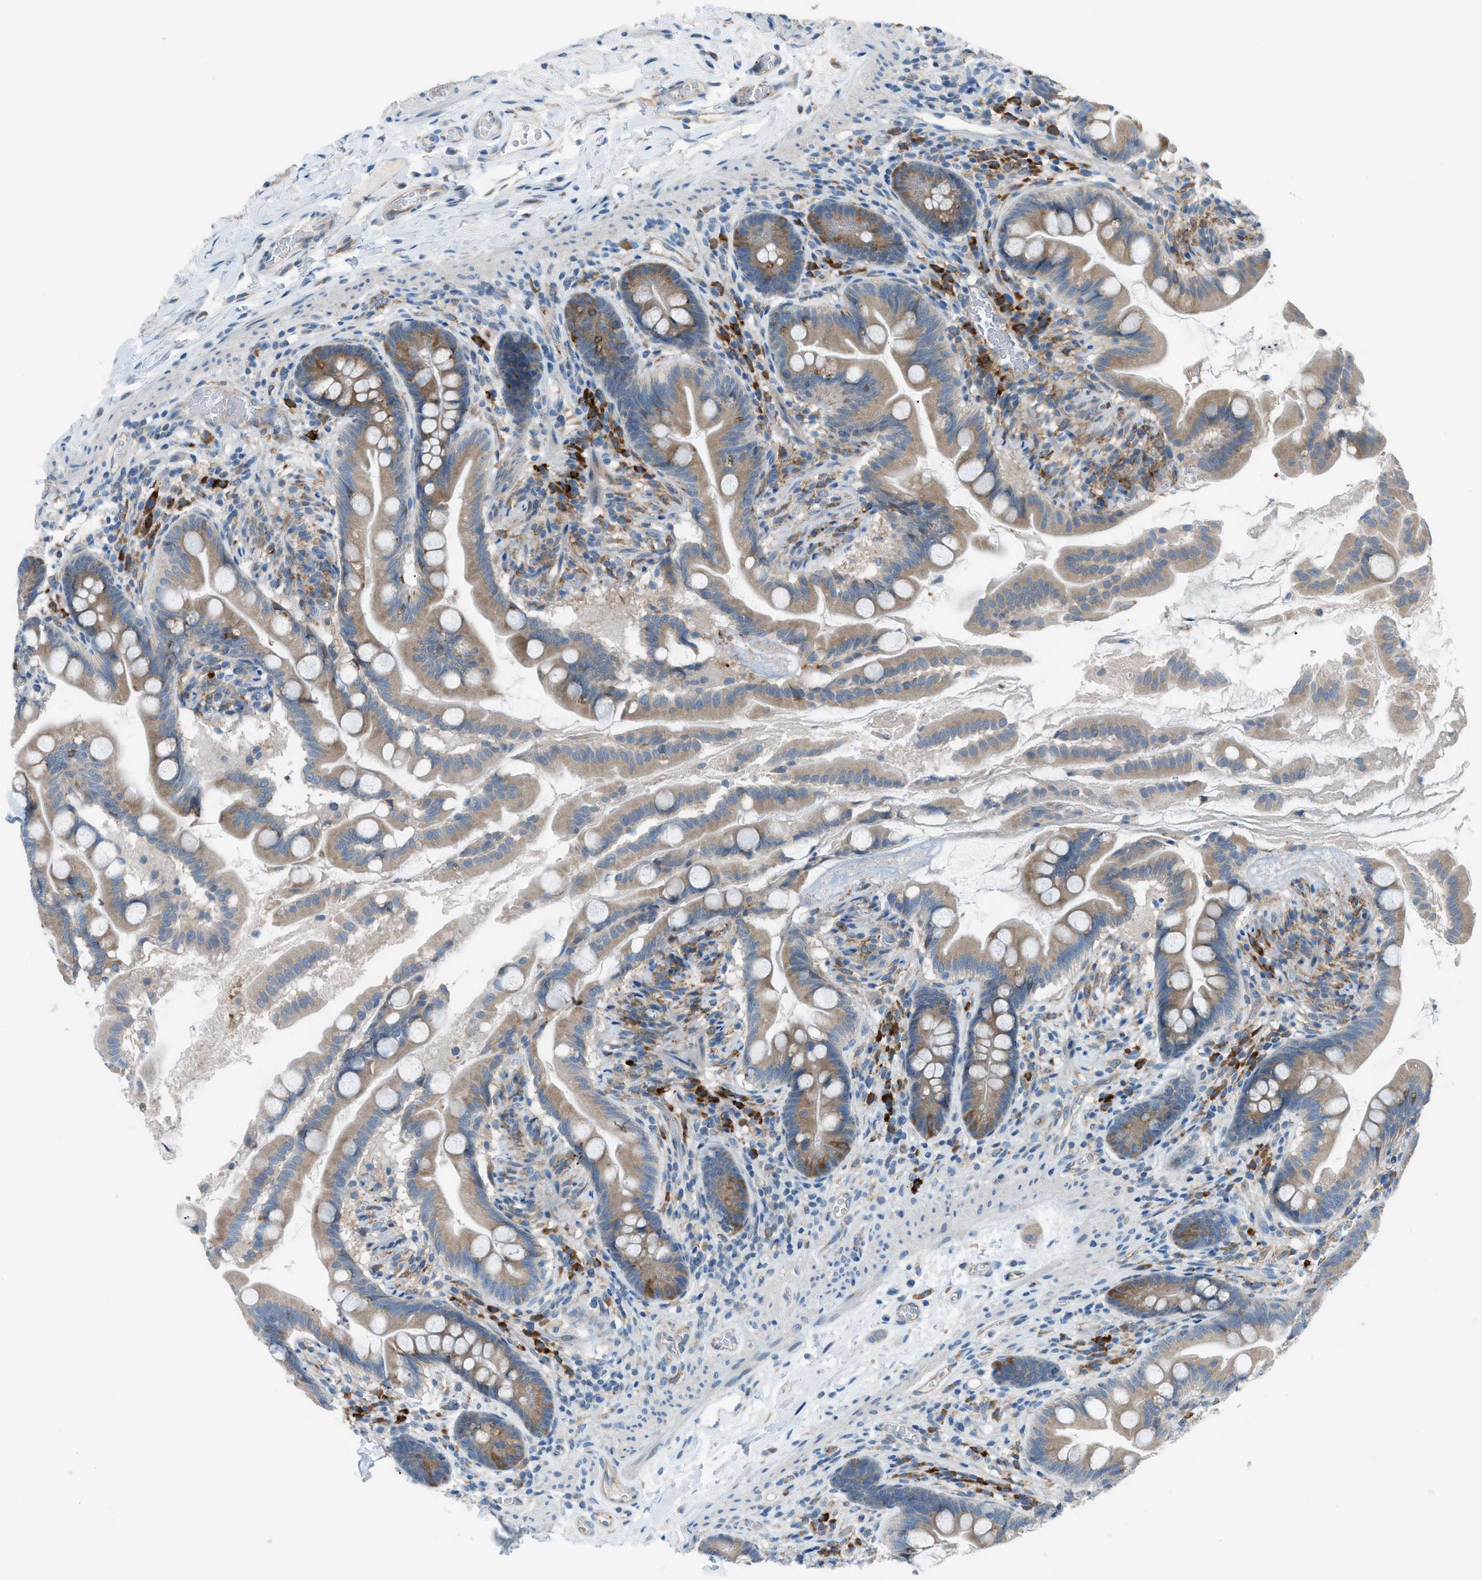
{"staining": {"intensity": "moderate", "quantity": ">75%", "location": "cytoplasmic/membranous"}, "tissue": "small intestine", "cell_type": "Glandular cells", "image_type": "normal", "snomed": [{"axis": "morphology", "description": "Normal tissue, NOS"}, {"axis": "topography", "description": "Small intestine"}], "caption": "A high-resolution micrograph shows immunohistochemistry staining of normal small intestine, which shows moderate cytoplasmic/membranous expression in approximately >75% of glandular cells. (Stains: DAB (3,3'-diaminobenzidine) in brown, nuclei in blue, Microscopy: brightfield microscopy at high magnification).", "gene": "HEG1", "patient": {"sex": "female", "age": 56}}